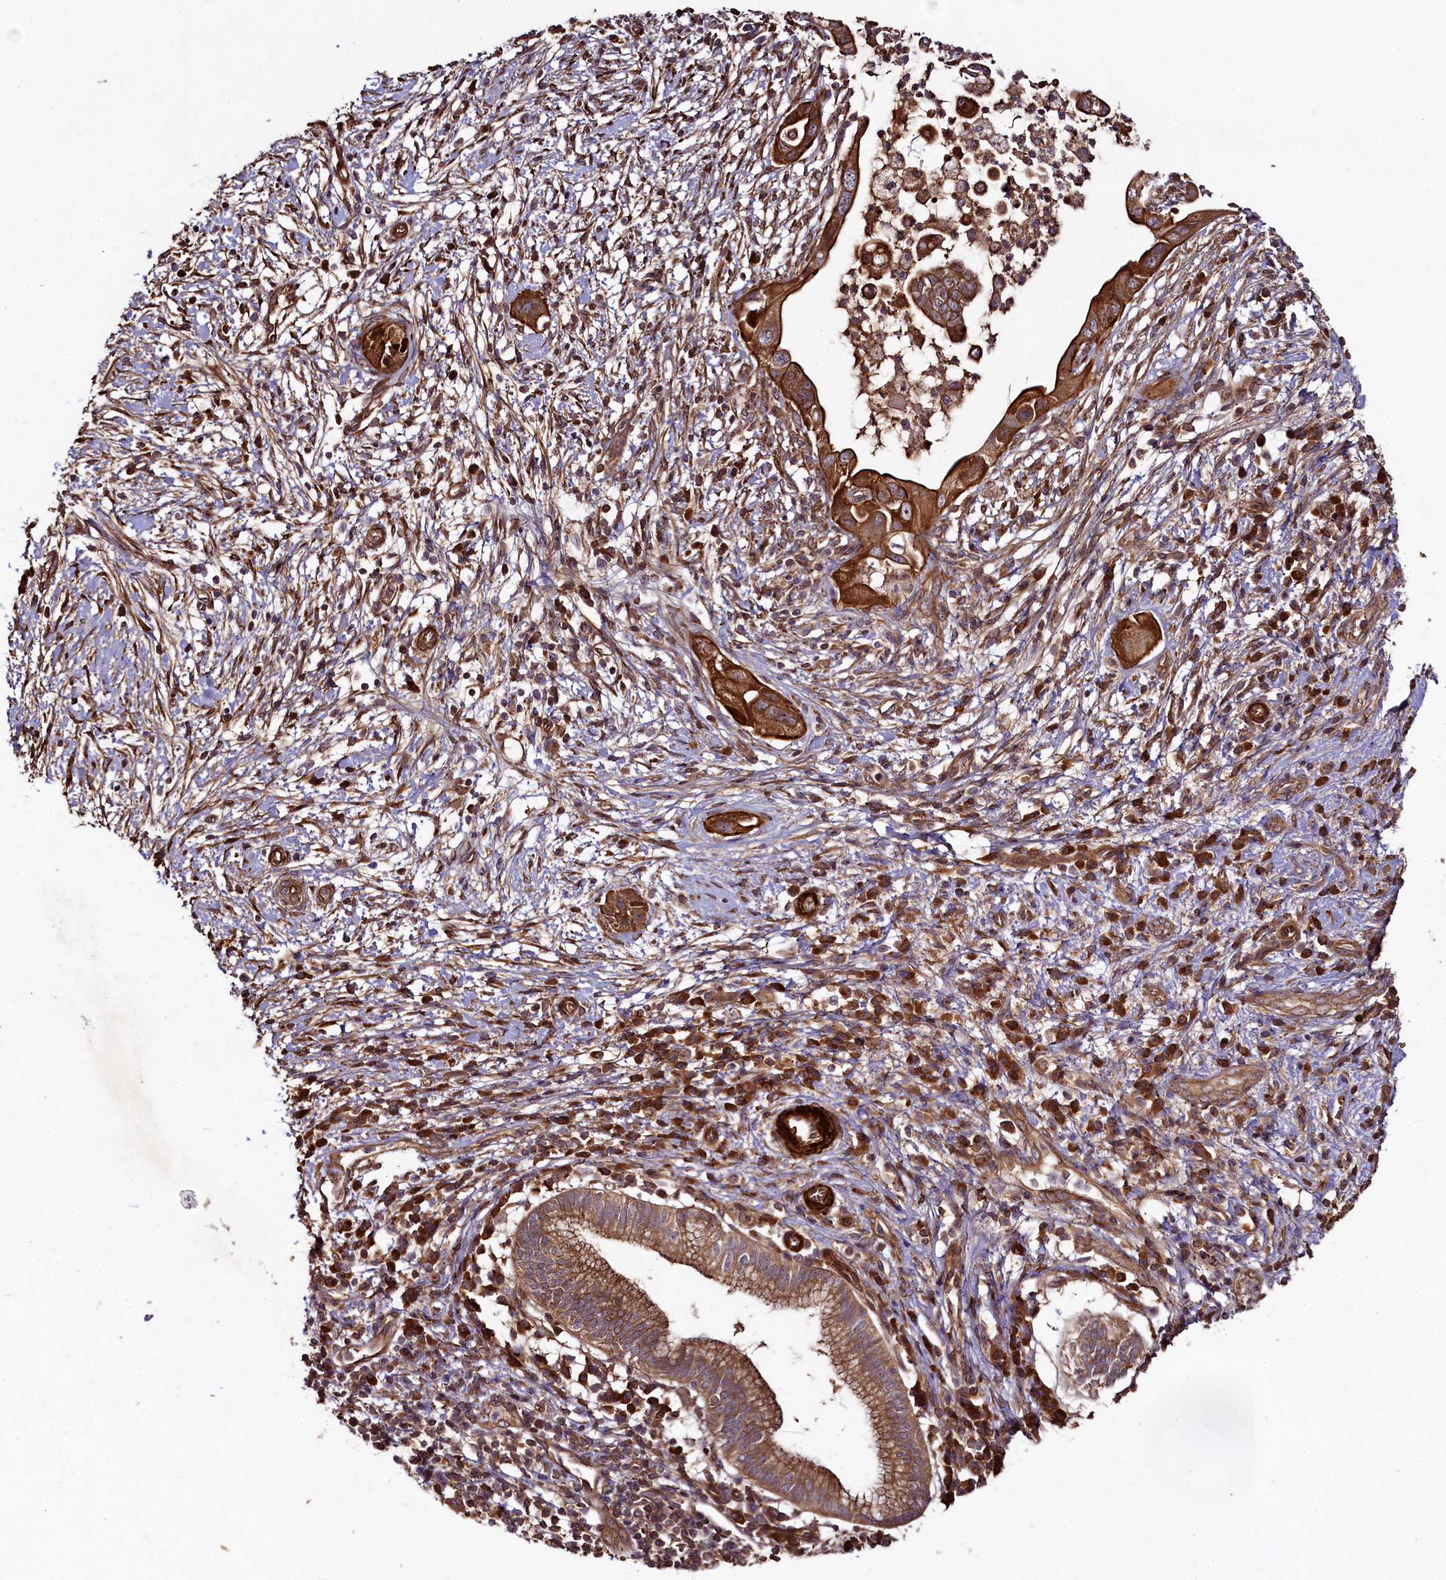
{"staining": {"intensity": "strong", "quantity": ">75%", "location": "cytoplasmic/membranous"}, "tissue": "pancreatic cancer", "cell_type": "Tumor cells", "image_type": "cancer", "snomed": [{"axis": "morphology", "description": "Adenocarcinoma, NOS"}, {"axis": "topography", "description": "Pancreas"}], "caption": "An immunohistochemistry image of tumor tissue is shown. Protein staining in brown labels strong cytoplasmic/membranous positivity in pancreatic cancer (adenocarcinoma) within tumor cells.", "gene": "CCDC102A", "patient": {"sex": "male", "age": 68}}